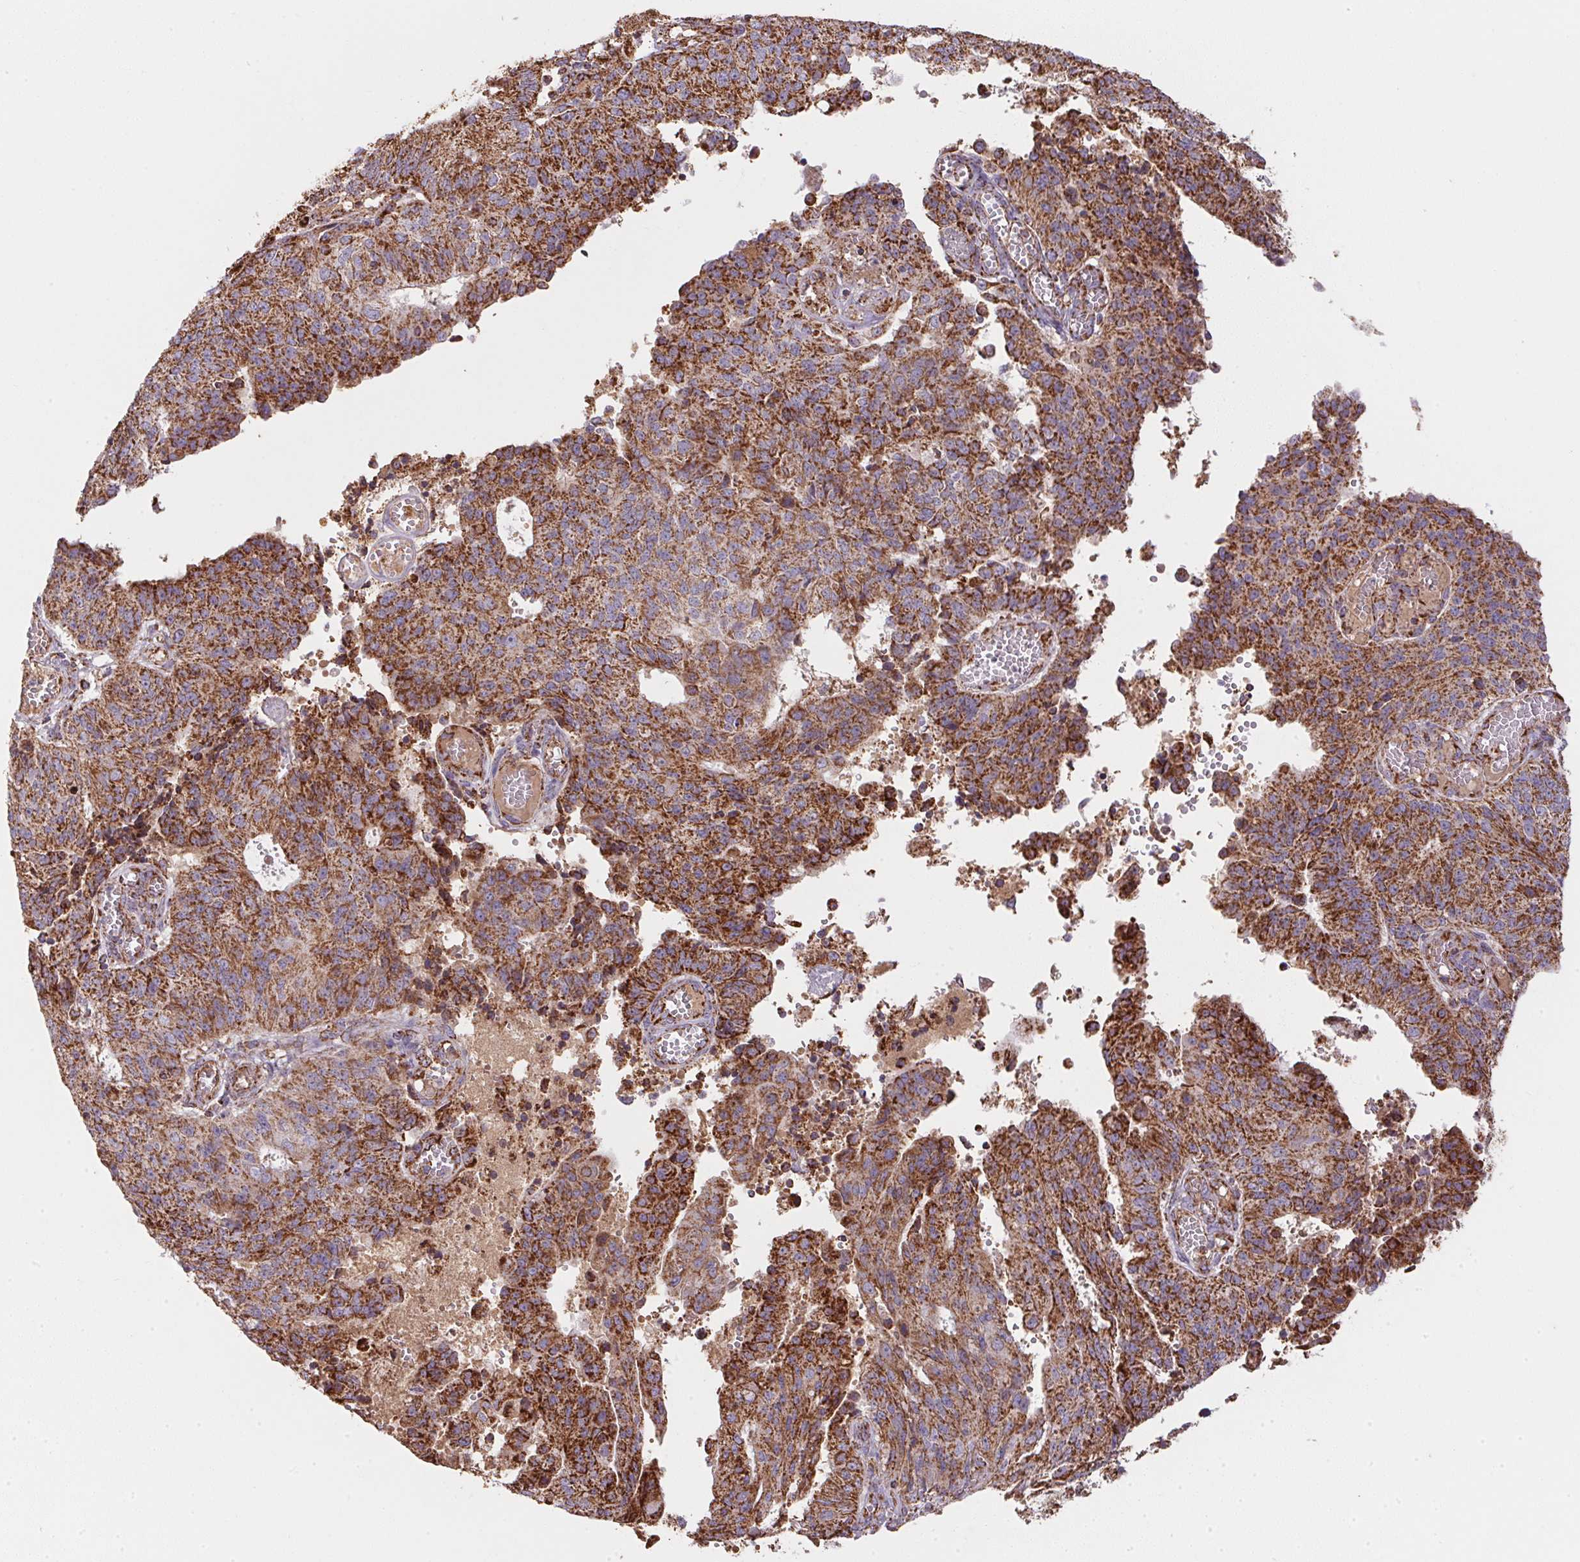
{"staining": {"intensity": "strong", "quantity": ">75%", "location": "cytoplasmic/membranous"}, "tissue": "endometrial cancer", "cell_type": "Tumor cells", "image_type": "cancer", "snomed": [{"axis": "morphology", "description": "Adenocarcinoma, NOS"}, {"axis": "topography", "description": "Endometrium"}], "caption": "Immunohistochemical staining of human adenocarcinoma (endometrial) exhibits high levels of strong cytoplasmic/membranous protein positivity in about >75% of tumor cells.", "gene": "NDUFS2", "patient": {"sex": "female", "age": 82}}